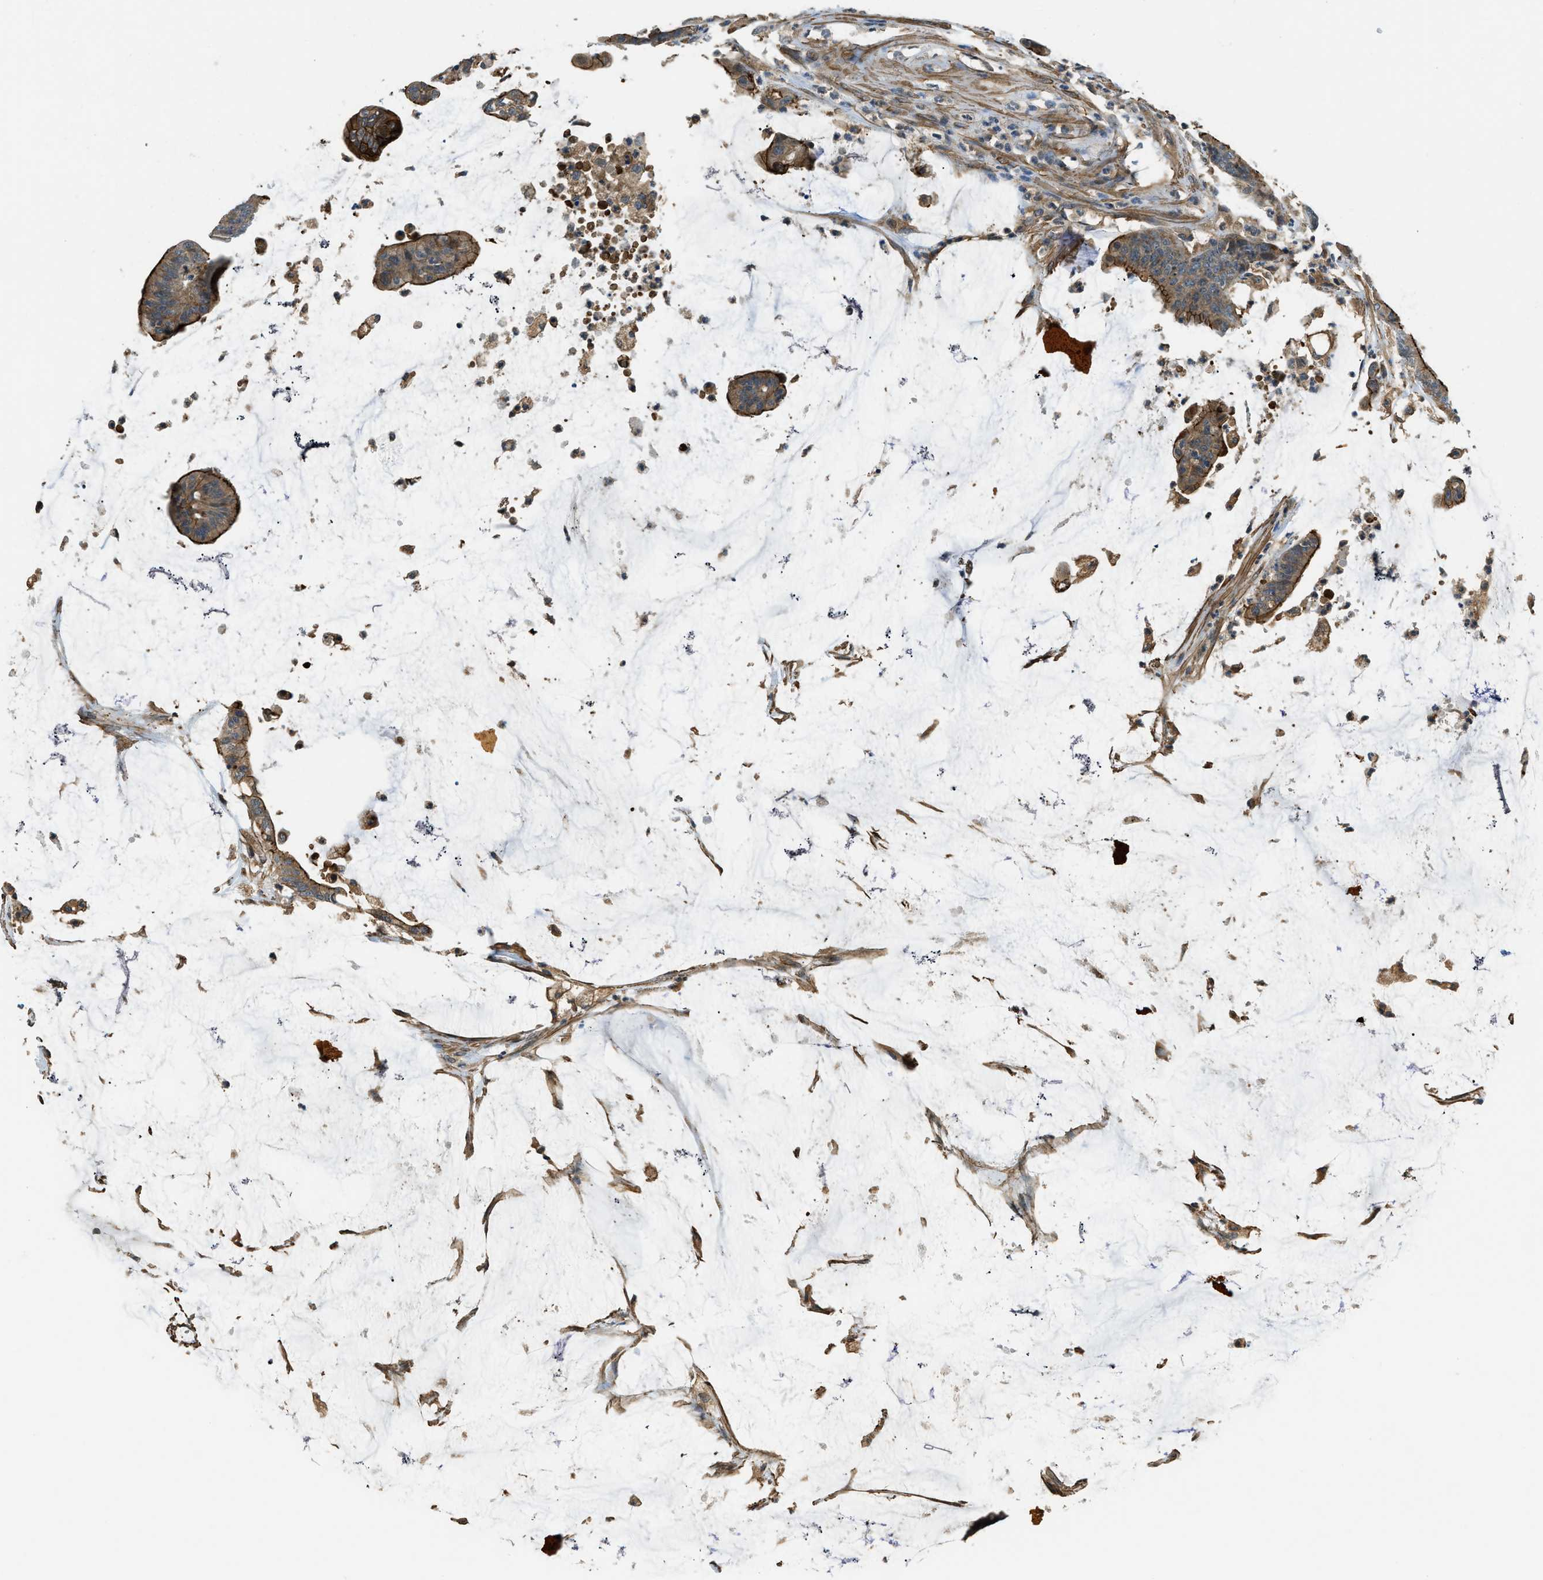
{"staining": {"intensity": "strong", "quantity": ">75%", "location": "cytoplasmic/membranous"}, "tissue": "colorectal cancer", "cell_type": "Tumor cells", "image_type": "cancer", "snomed": [{"axis": "morphology", "description": "Adenocarcinoma, NOS"}, {"axis": "topography", "description": "Rectum"}], "caption": "This image exhibits colorectal cancer (adenocarcinoma) stained with immunohistochemistry (IHC) to label a protein in brown. The cytoplasmic/membranous of tumor cells show strong positivity for the protein. Nuclei are counter-stained blue.", "gene": "CGN", "patient": {"sex": "female", "age": 66}}